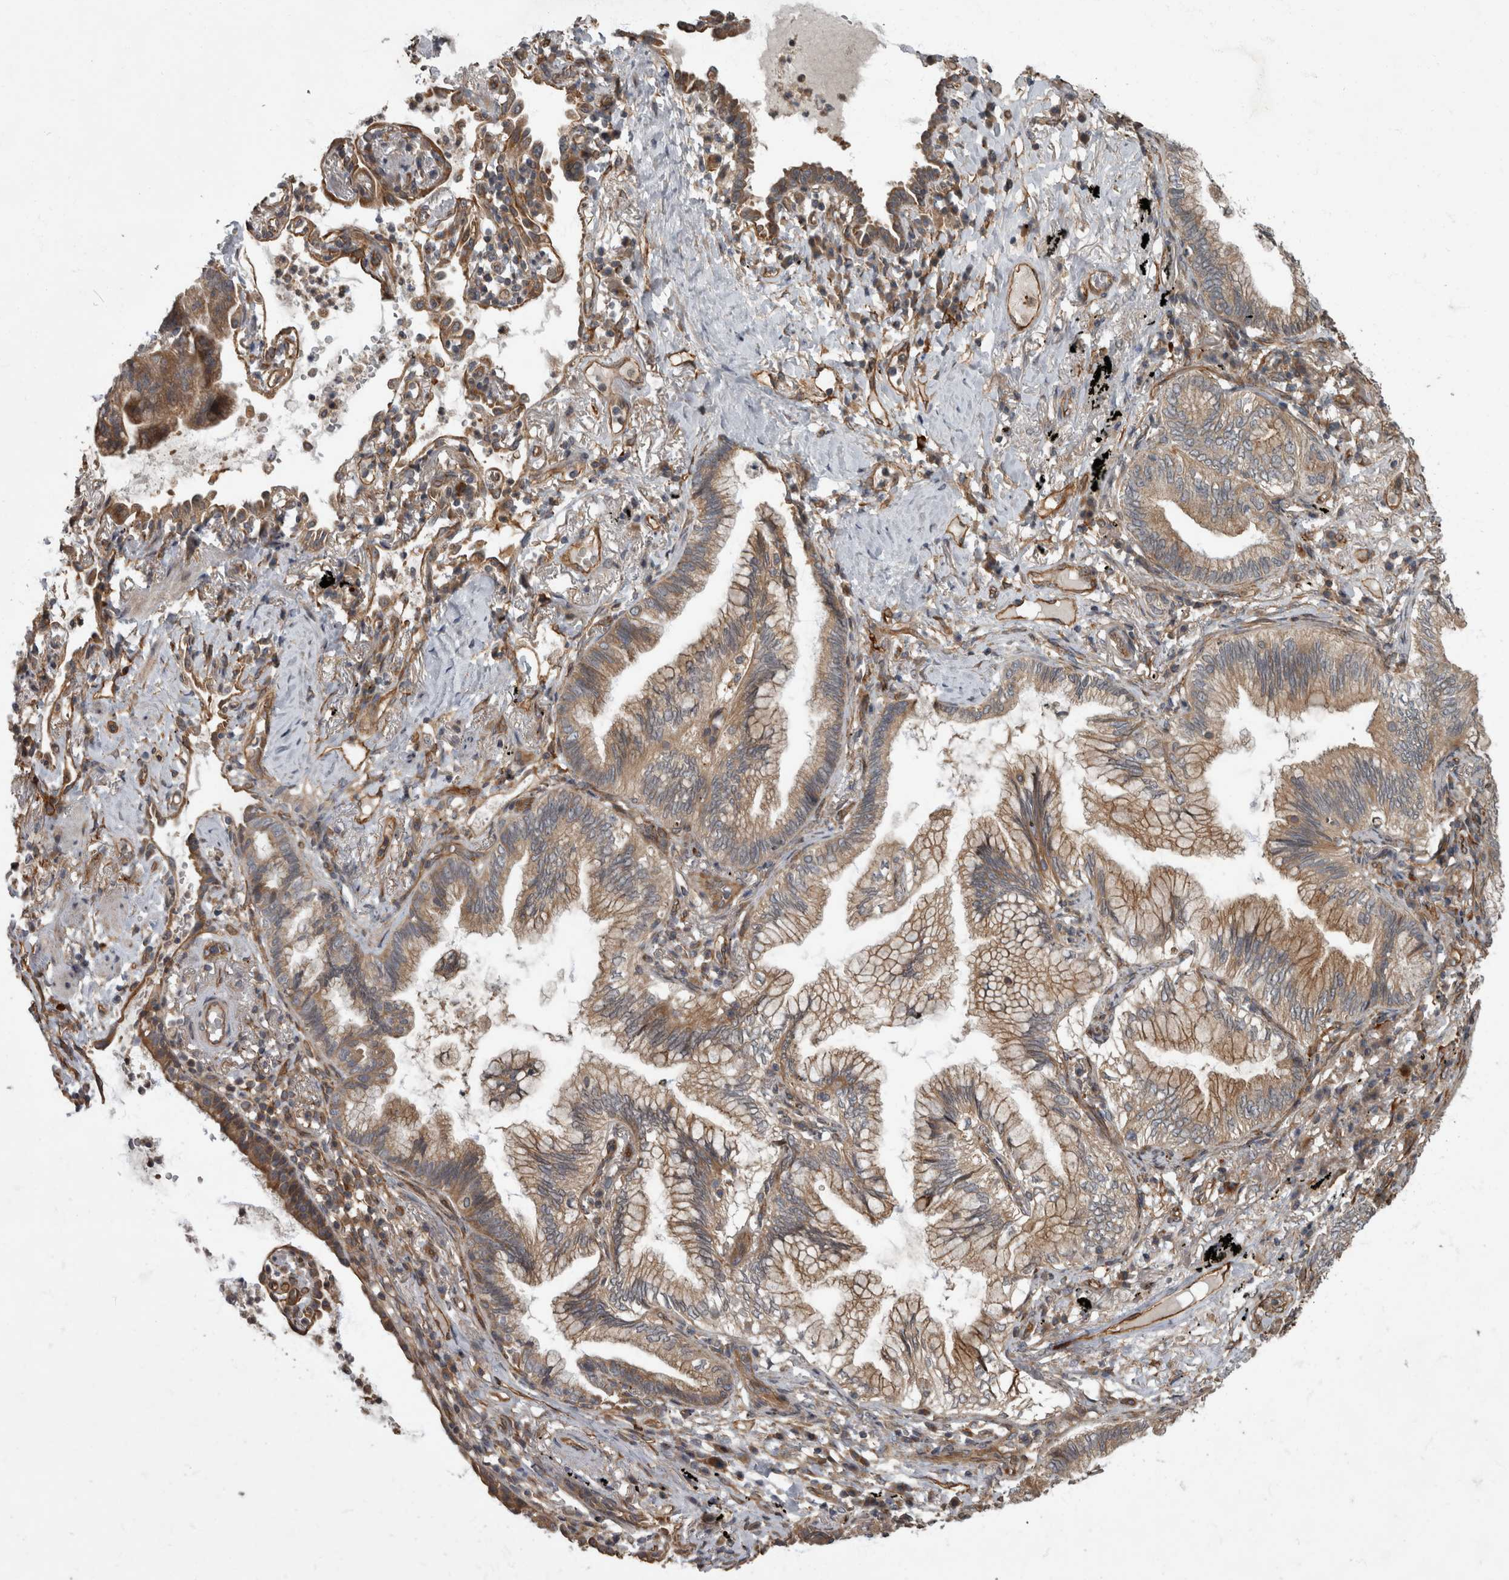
{"staining": {"intensity": "moderate", "quantity": ">75%", "location": "cytoplasmic/membranous"}, "tissue": "lung cancer", "cell_type": "Tumor cells", "image_type": "cancer", "snomed": [{"axis": "morphology", "description": "Adenocarcinoma, NOS"}, {"axis": "topography", "description": "Lung"}], "caption": "Tumor cells reveal medium levels of moderate cytoplasmic/membranous positivity in about >75% of cells in lung cancer (adenocarcinoma).", "gene": "VEGFD", "patient": {"sex": "female", "age": 70}}